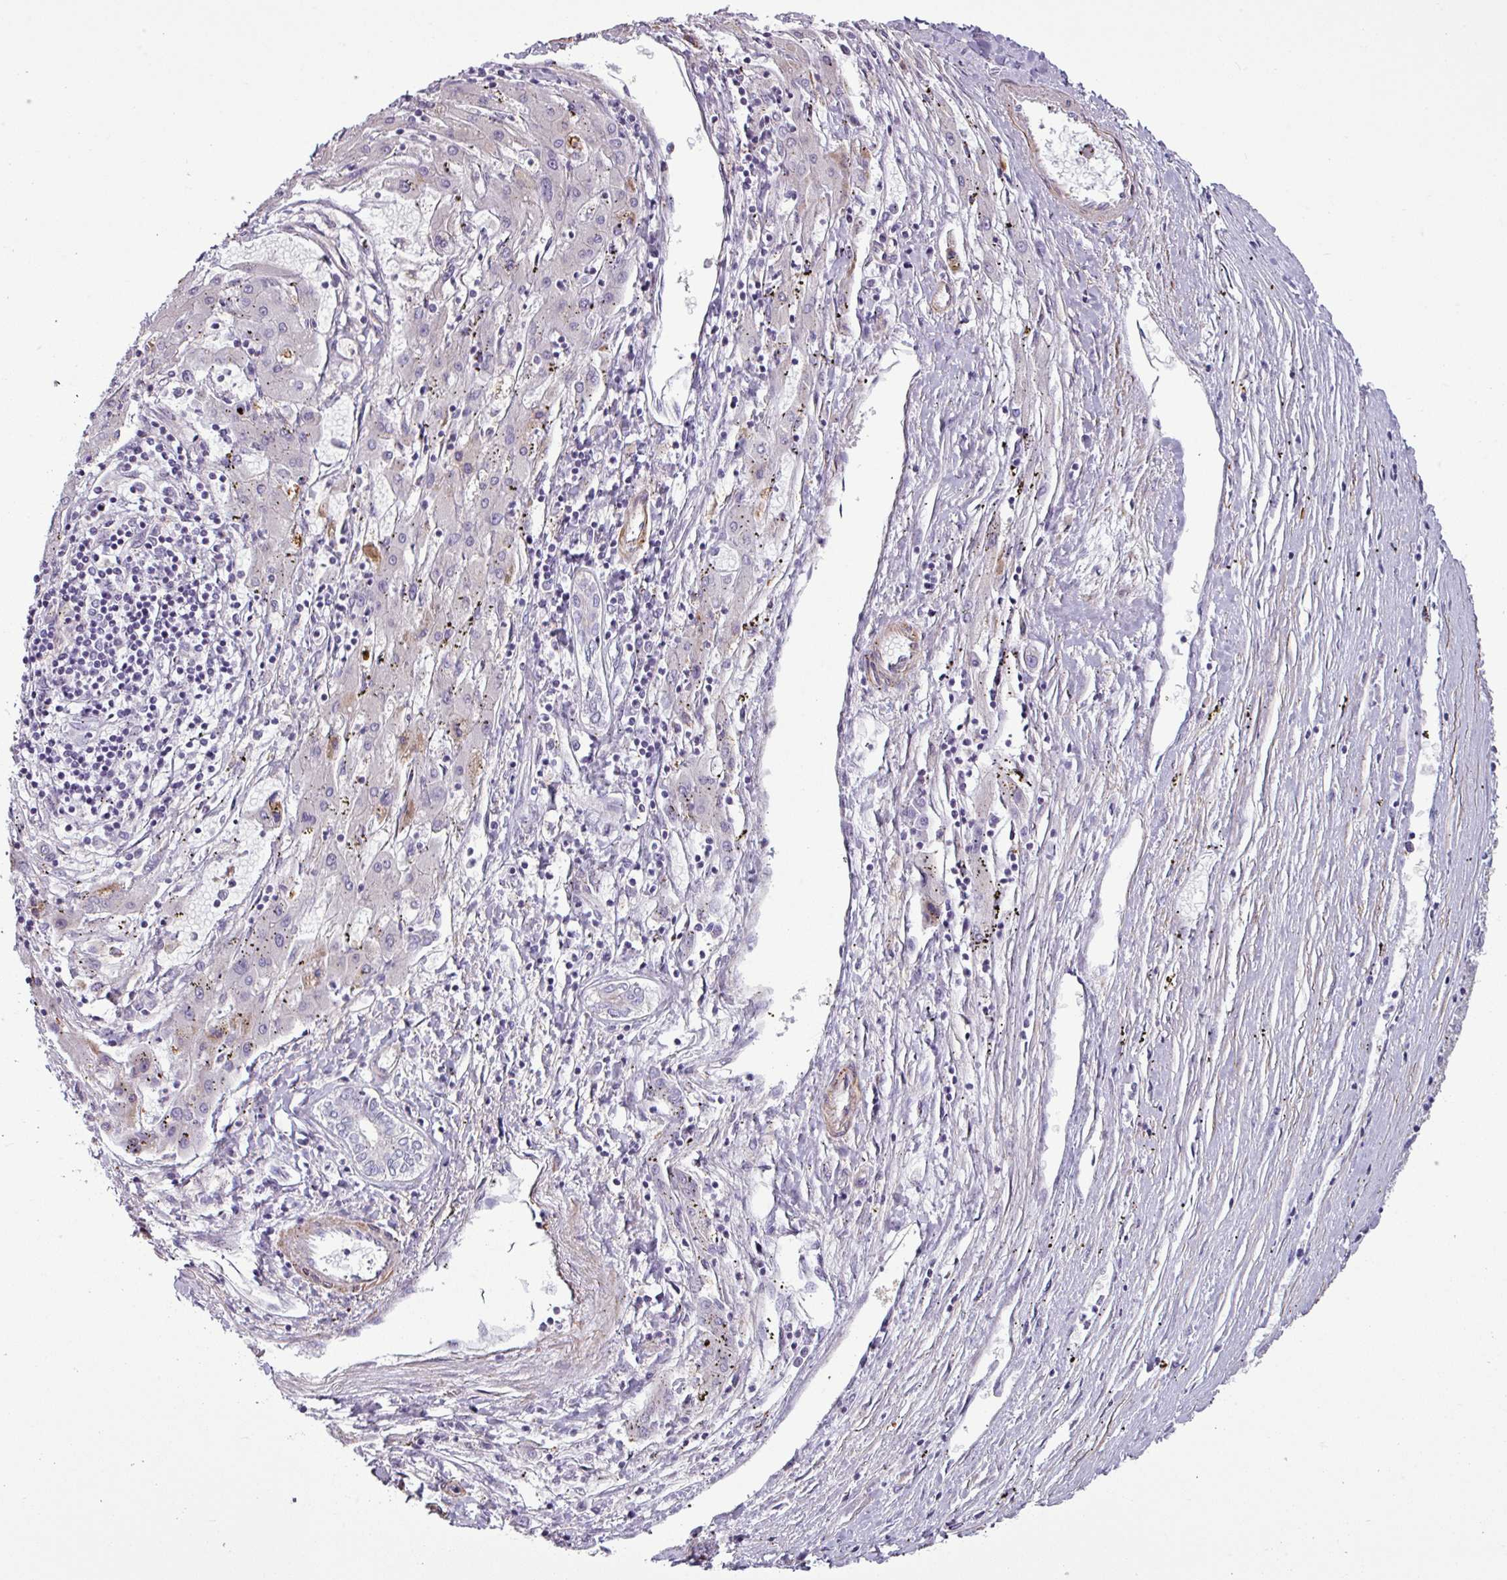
{"staining": {"intensity": "negative", "quantity": "none", "location": "none"}, "tissue": "liver cancer", "cell_type": "Tumor cells", "image_type": "cancer", "snomed": [{"axis": "morphology", "description": "Carcinoma, Hepatocellular, NOS"}, {"axis": "topography", "description": "Liver"}], "caption": "The histopathology image shows no significant staining in tumor cells of hepatocellular carcinoma (liver).", "gene": "BTN2A2", "patient": {"sex": "male", "age": 72}}